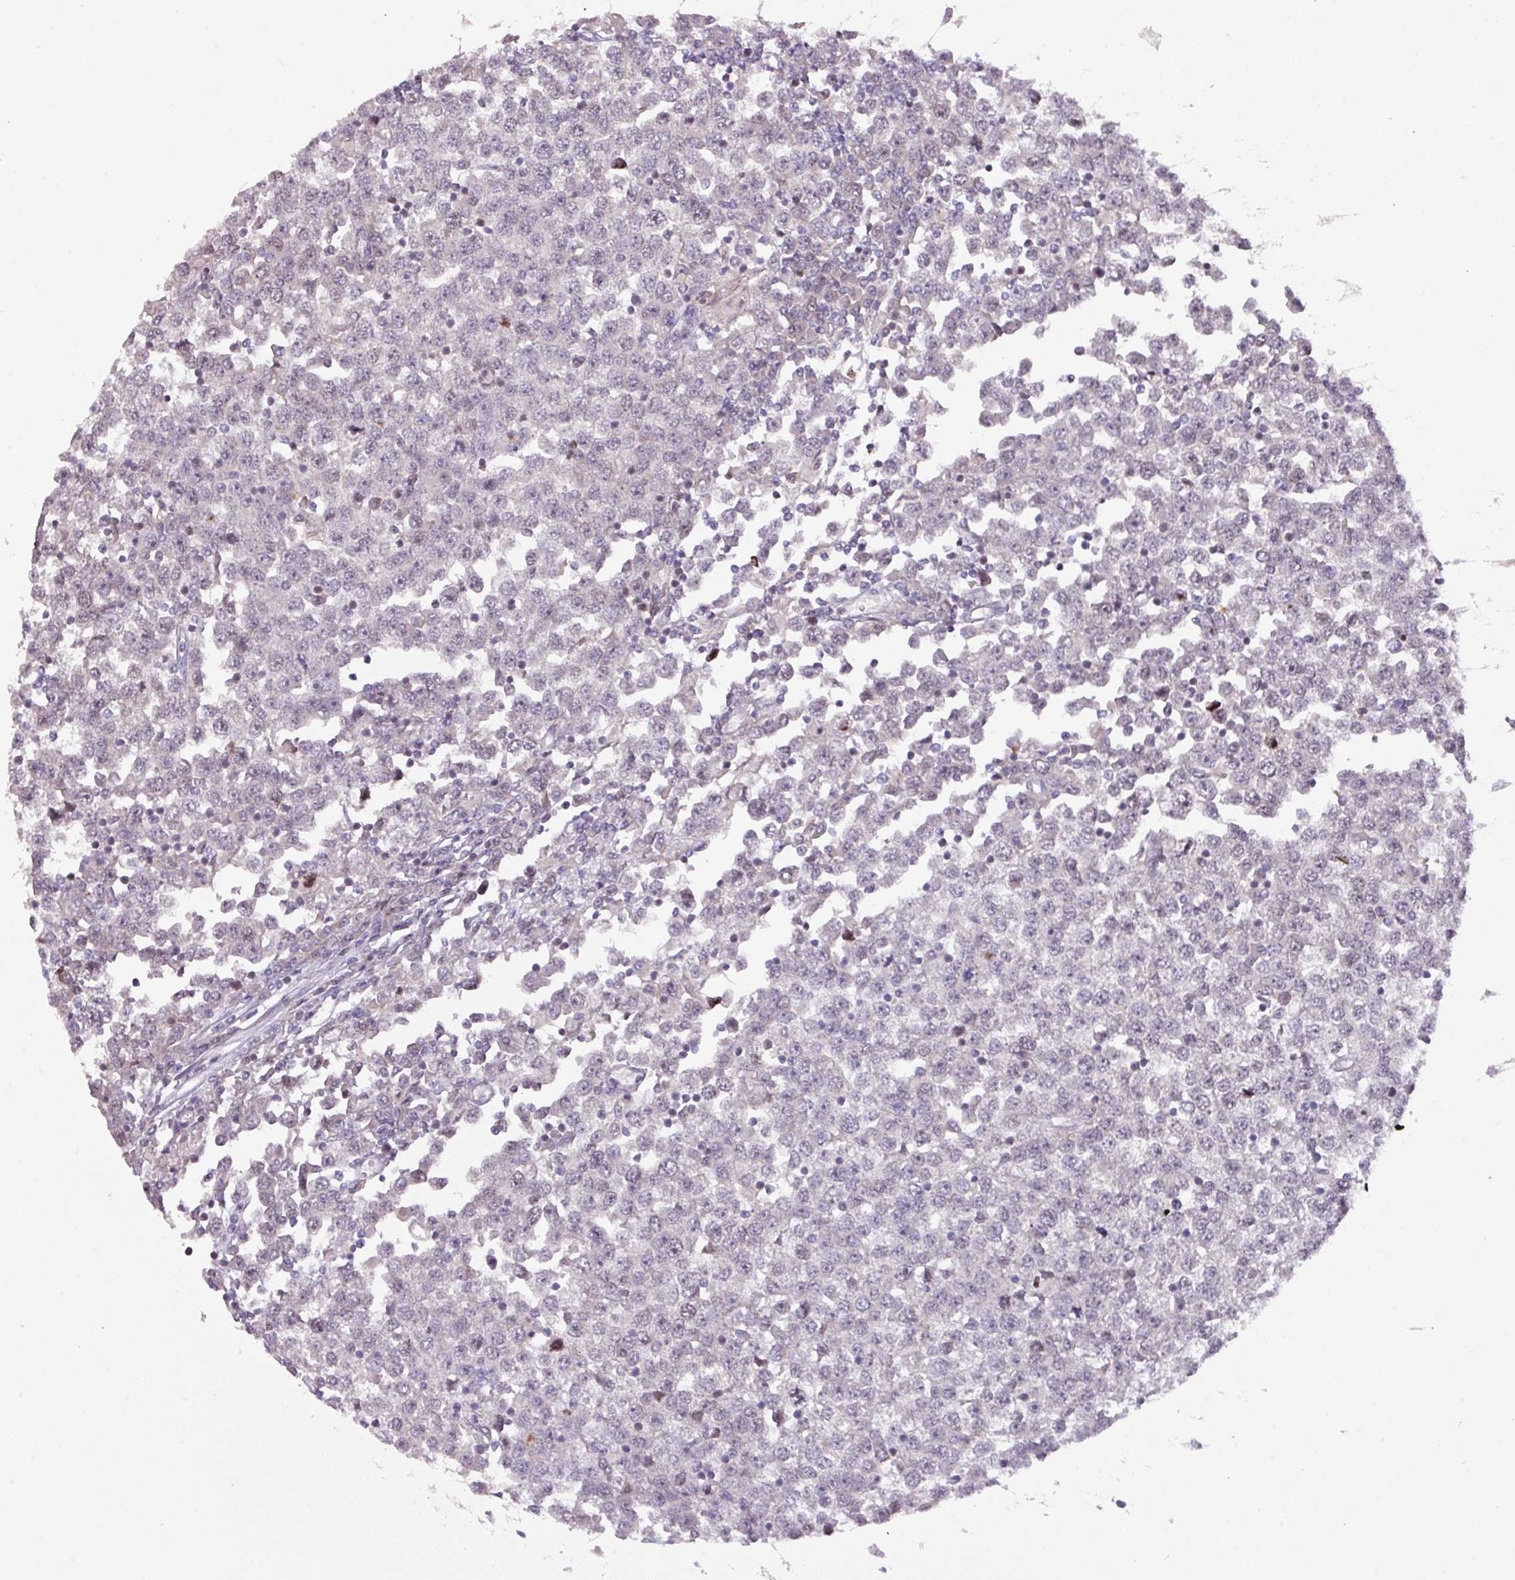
{"staining": {"intensity": "negative", "quantity": "none", "location": "none"}, "tissue": "testis cancer", "cell_type": "Tumor cells", "image_type": "cancer", "snomed": [{"axis": "morphology", "description": "Seminoma, NOS"}, {"axis": "topography", "description": "Testis"}], "caption": "Immunohistochemistry (IHC) of human testis seminoma shows no expression in tumor cells.", "gene": "ZNF394", "patient": {"sex": "male", "age": 65}}